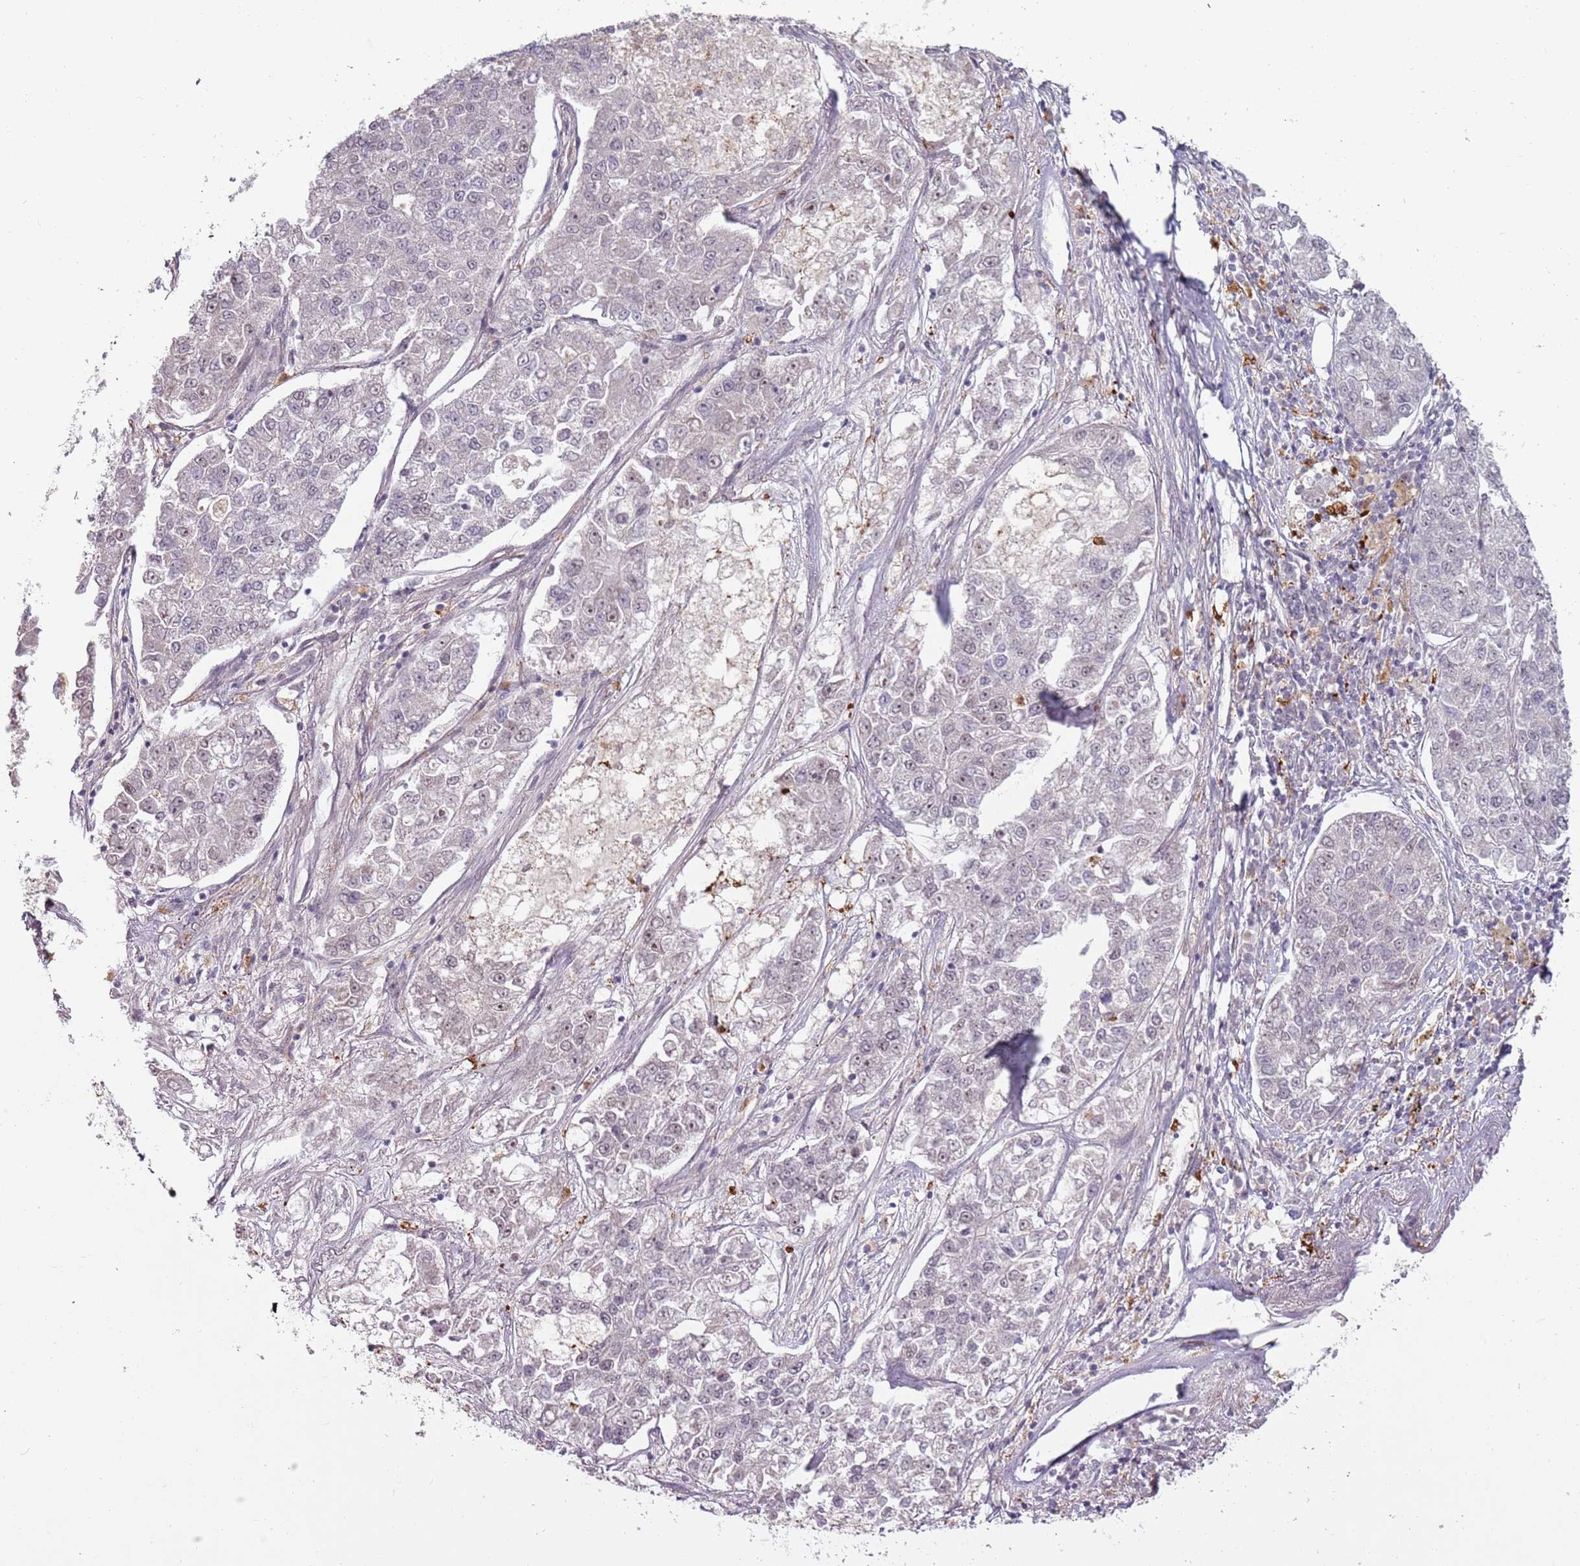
{"staining": {"intensity": "negative", "quantity": "none", "location": "none"}, "tissue": "lung cancer", "cell_type": "Tumor cells", "image_type": "cancer", "snomed": [{"axis": "morphology", "description": "Adenocarcinoma, NOS"}, {"axis": "topography", "description": "Lung"}], "caption": "Protein analysis of adenocarcinoma (lung) reveals no significant staining in tumor cells.", "gene": "REXO4", "patient": {"sex": "male", "age": 49}}